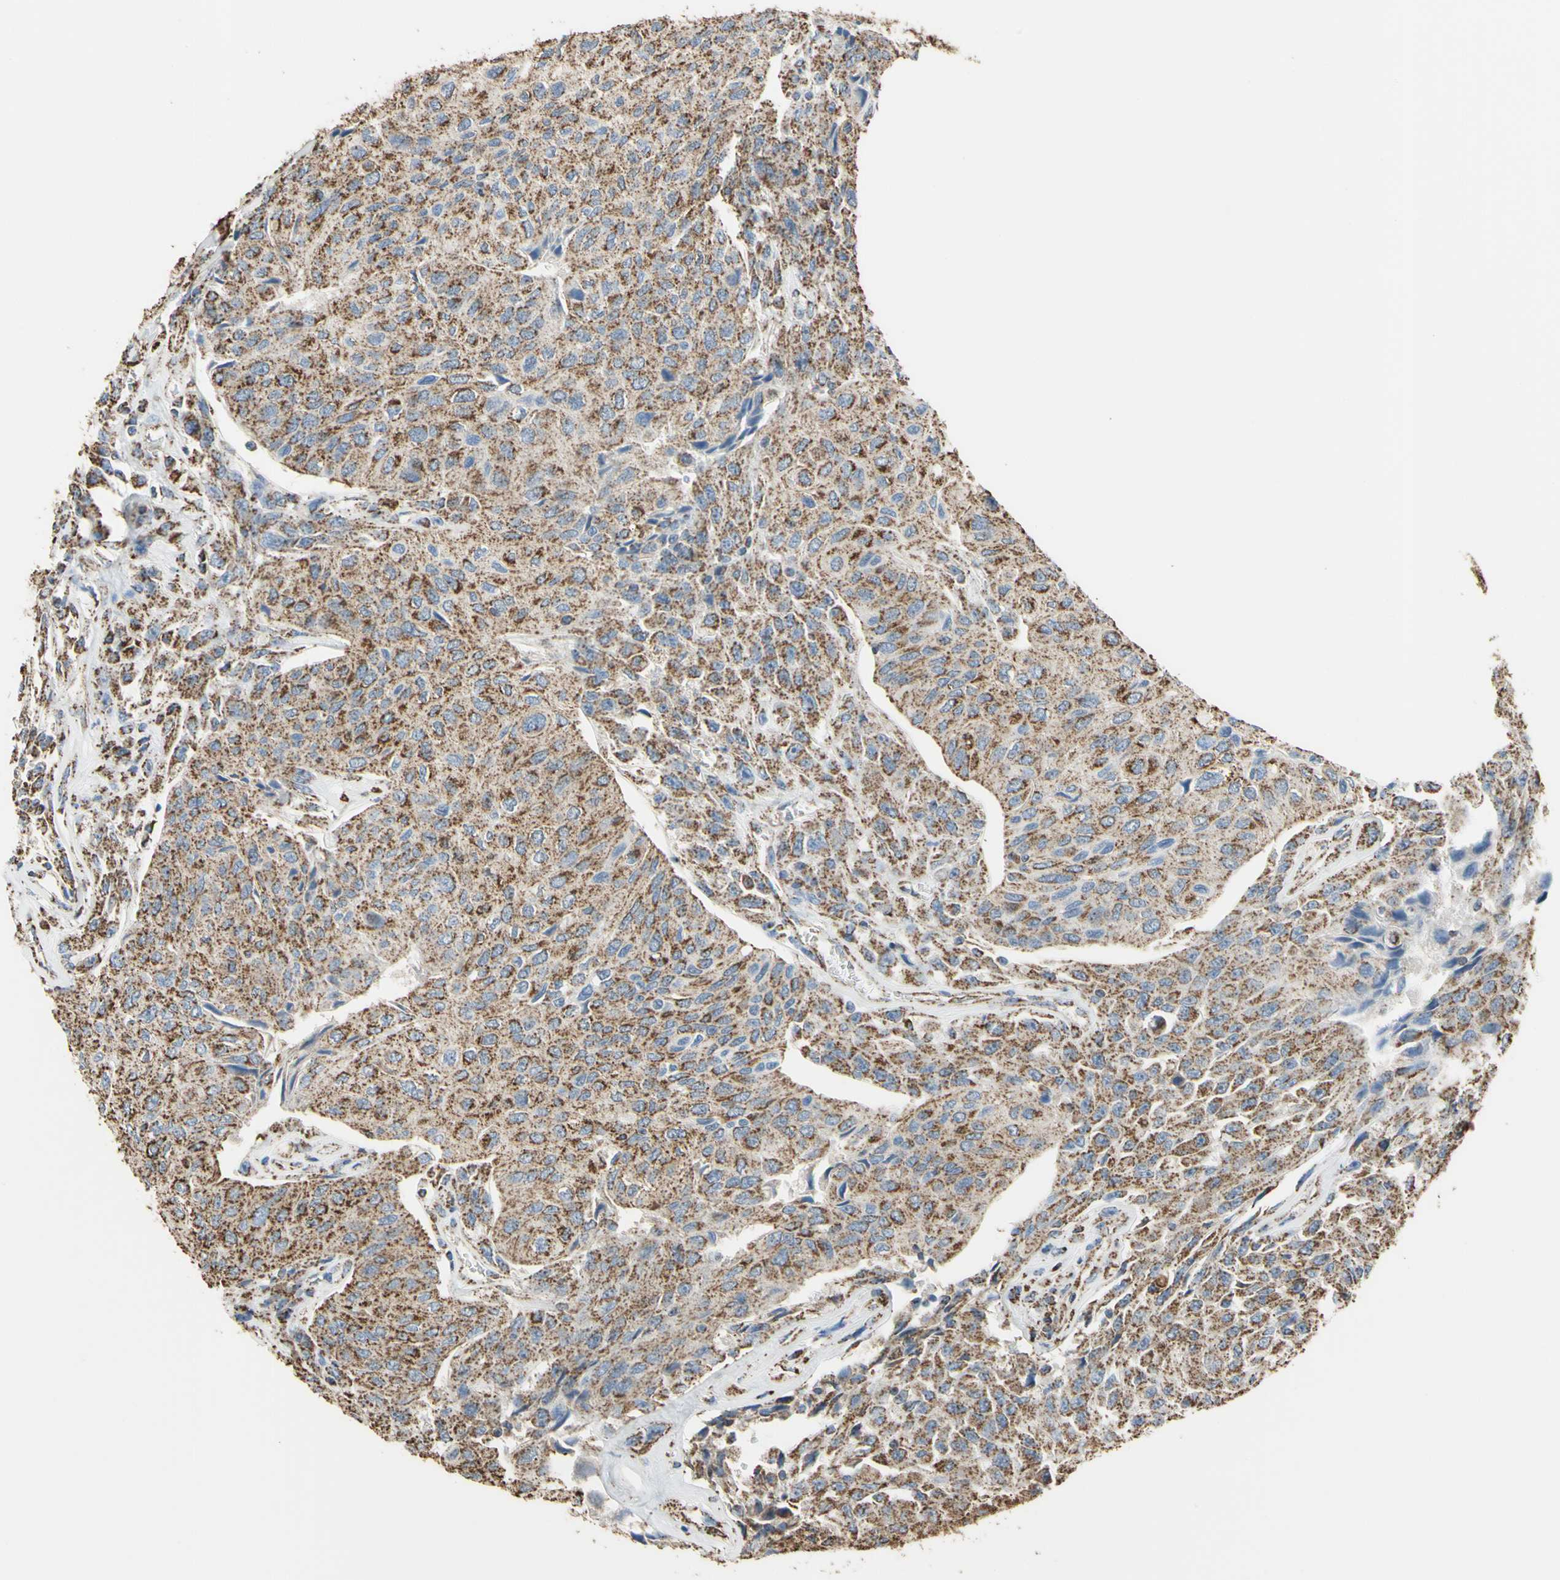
{"staining": {"intensity": "moderate", "quantity": ">75%", "location": "cytoplasmic/membranous"}, "tissue": "urothelial cancer", "cell_type": "Tumor cells", "image_type": "cancer", "snomed": [{"axis": "morphology", "description": "Urothelial carcinoma, High grade"}, {"axis": "topography", "description": "Urinary bladder"}], "caption": "The micrograph shows immunohistochemical staining of urothelial cancer. There is moderate cytoplasmic/membranous positivity is identified in about >75% of tumor cells.", "gene": "CMKLR2", "patient": {"sex": "male", "age": 66}}